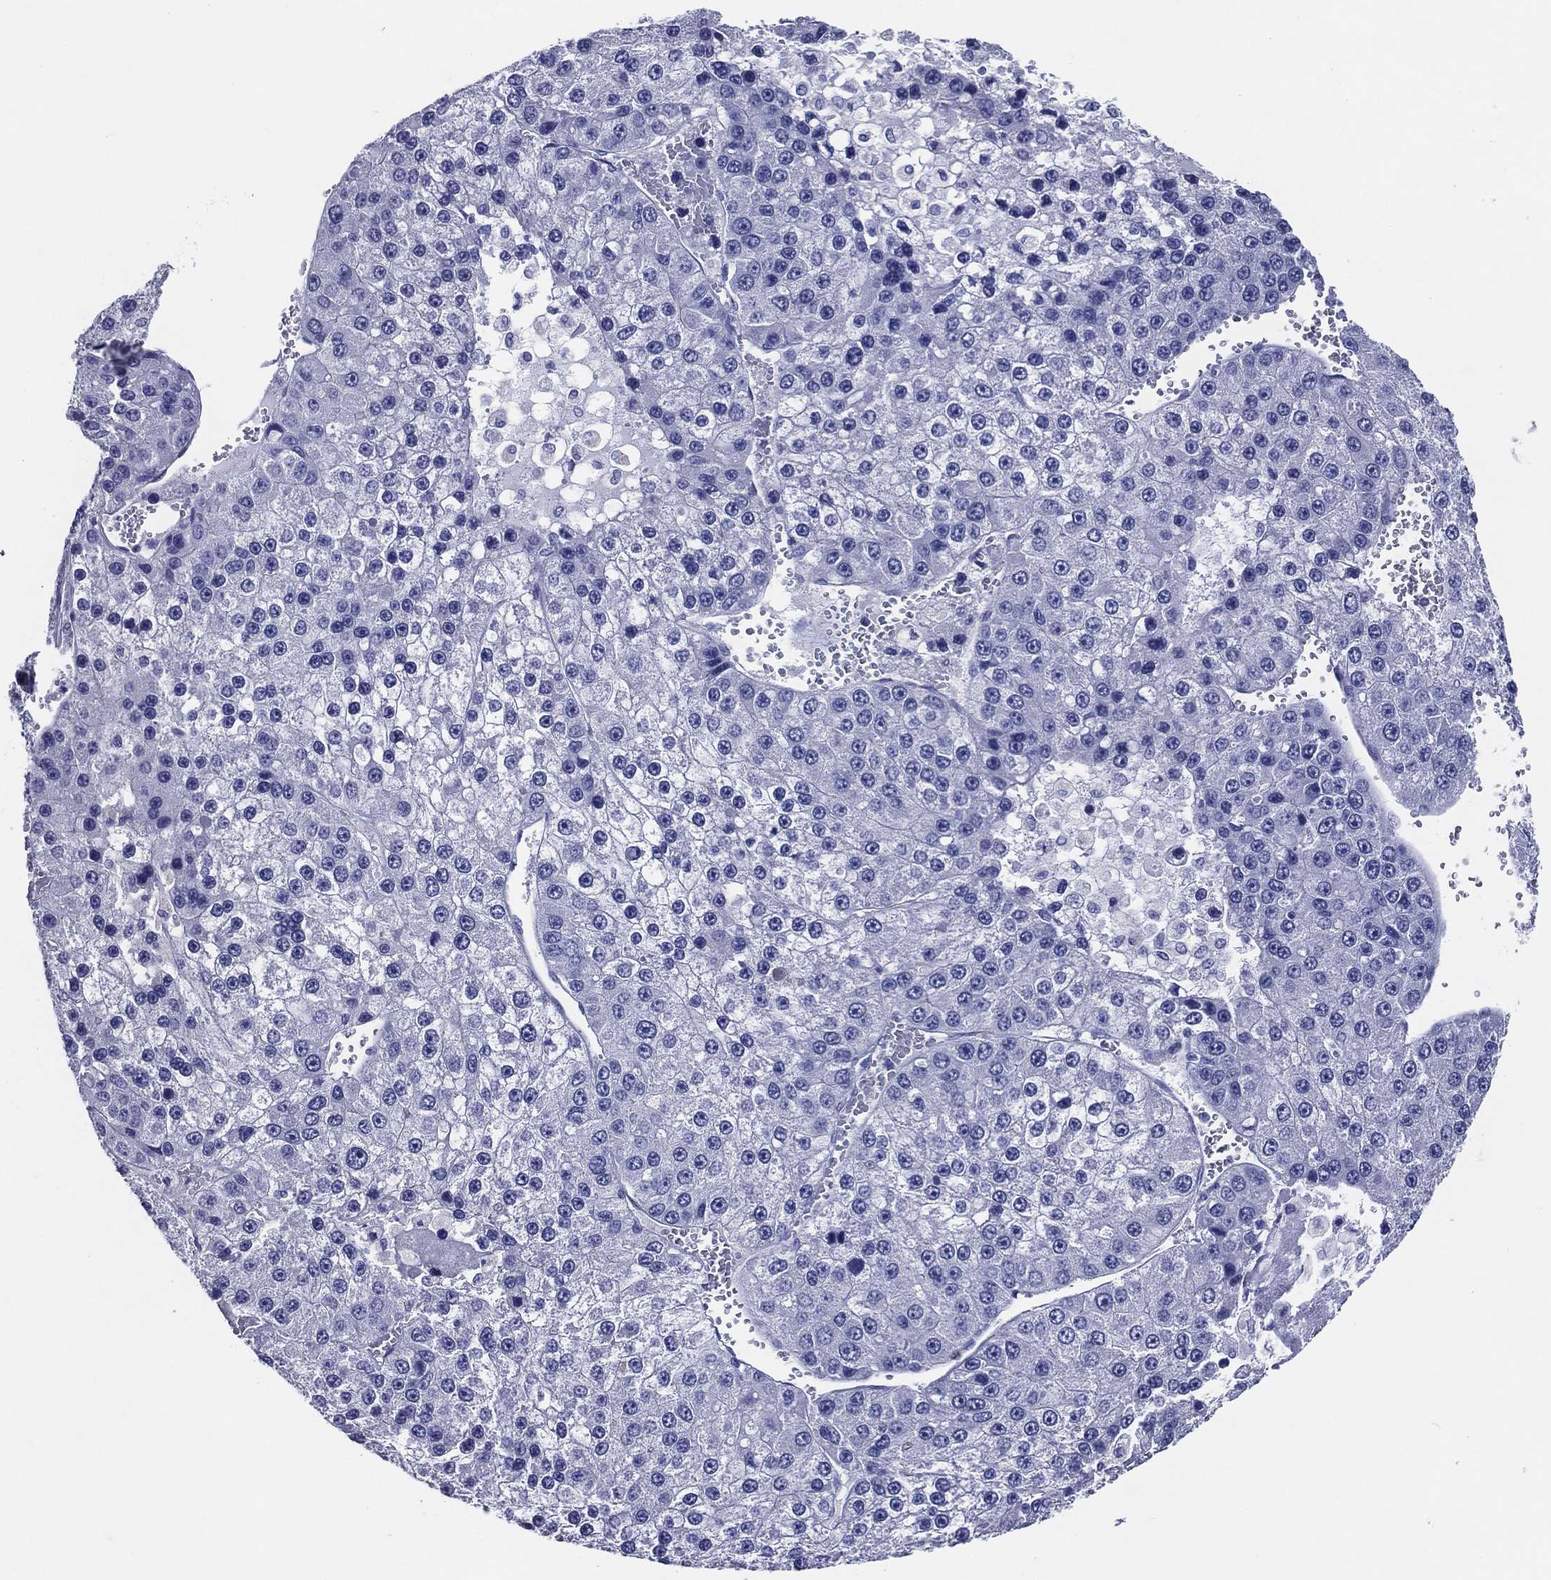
{"staining": {"intensity": "negative", "quantity": "none", "location": "none"}, "tissue": "liver cancer", "cell_type": "Tumor cells", "image_type": "cancer", "snomed": [{"axis": "morphology", "description": "Carcinoma, Hepatocellular, NOS"}, {"axis": "topography", "description": "Liver"}], "caption": "Micrograph shows no protein staining in tumor cells of liver cancer tissue.", "gene": "ACE2", "patient": {"sex": "female", "age": 73}}